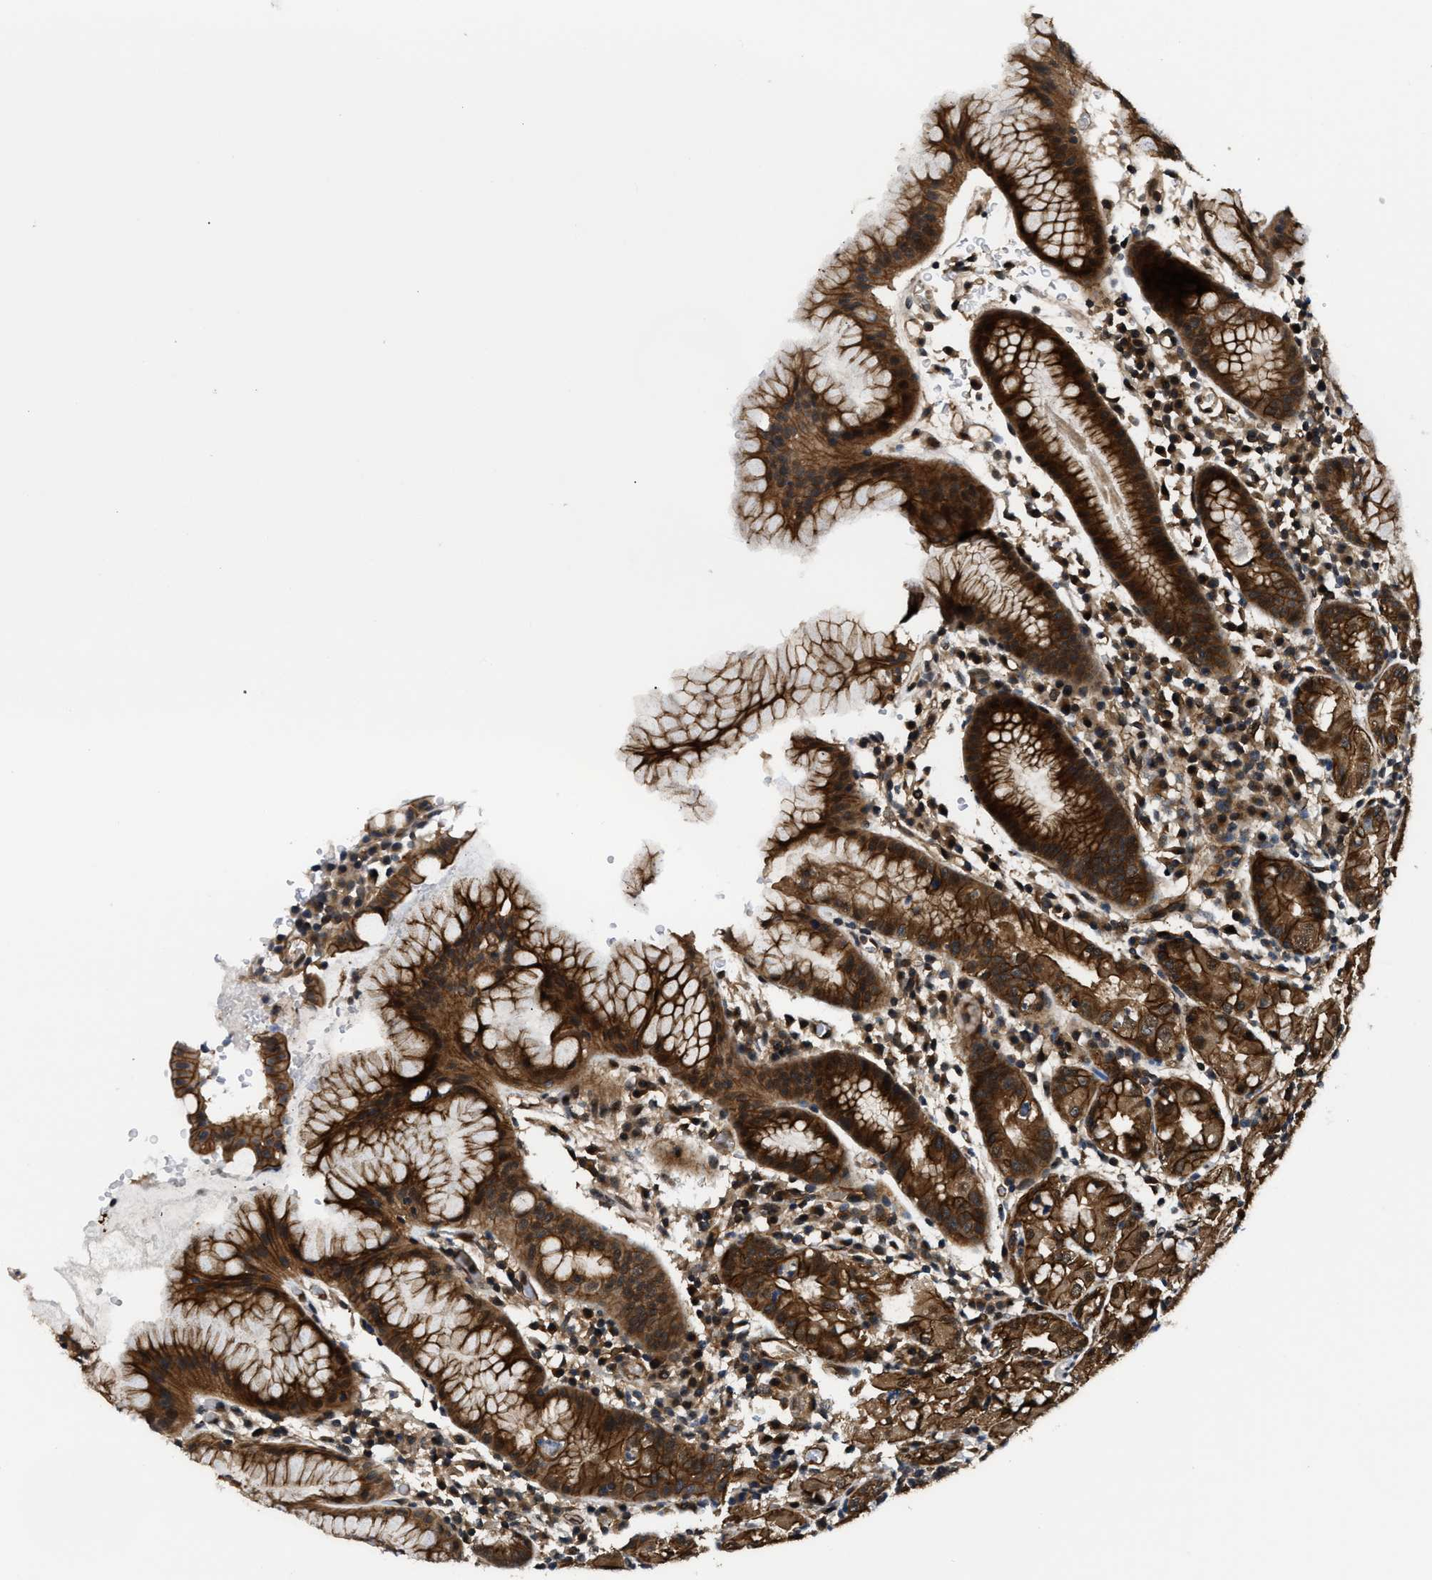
{"staining": {"intensity": "strong", "quantity": ">75%", "location": "cytoplasmic/membranous"}, "tissue": "stomach", "cell_type": "Glandular cells", "image_type": "normal", "snomed": [{"axis": "morphology", "description": "Normal tissue, NOS"}, {"axis": "topography", "description": "Stomach"}, {"axis": "topography", "description": "Stomach, lower"}], "caption": "Immunohistochemical staining of normal stomach displays high levels of strong cytoplasmic/membranous positivity in approximately >75% of glandular cells.", "gene": "COPS2", "patient": {"sex": "female", "age": 75}}